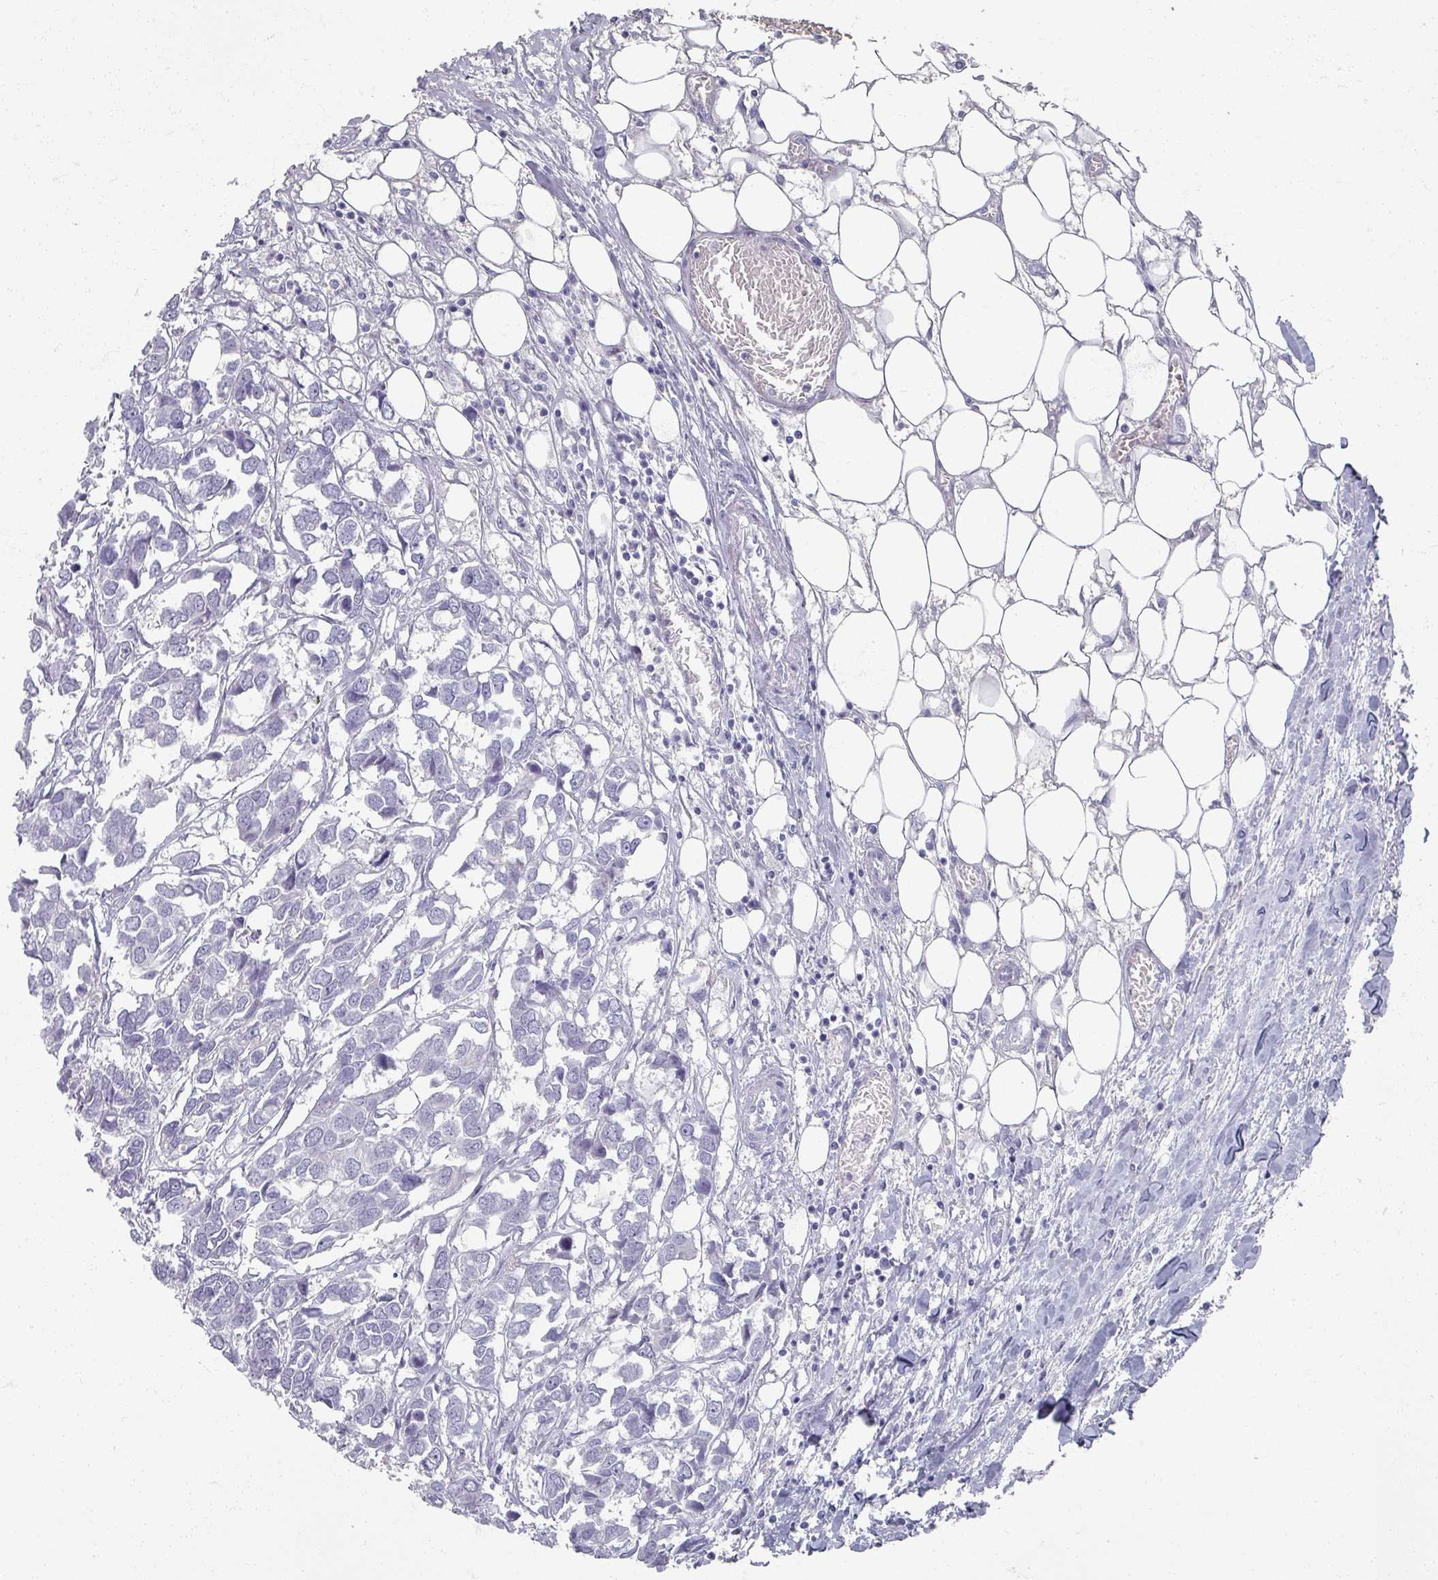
{"staining": {"intensity": "negative", "quantity": "none", "location": "none"}, "tissue": "breast cancer", "cell_type": "Tumor cells", "image_type": "cancer", "snomed": [{"axis": "morphology", "description": "Duct carcinoma"}, {"axis": "topography", "description": "Breast"}], "caption": "Breast infiltrating ductal carcinoma was stained to show a protein in brown. There is no significant staining in tumor cells.", "gene": "OMG", "patient": {"sex": "female", "age": 83}}